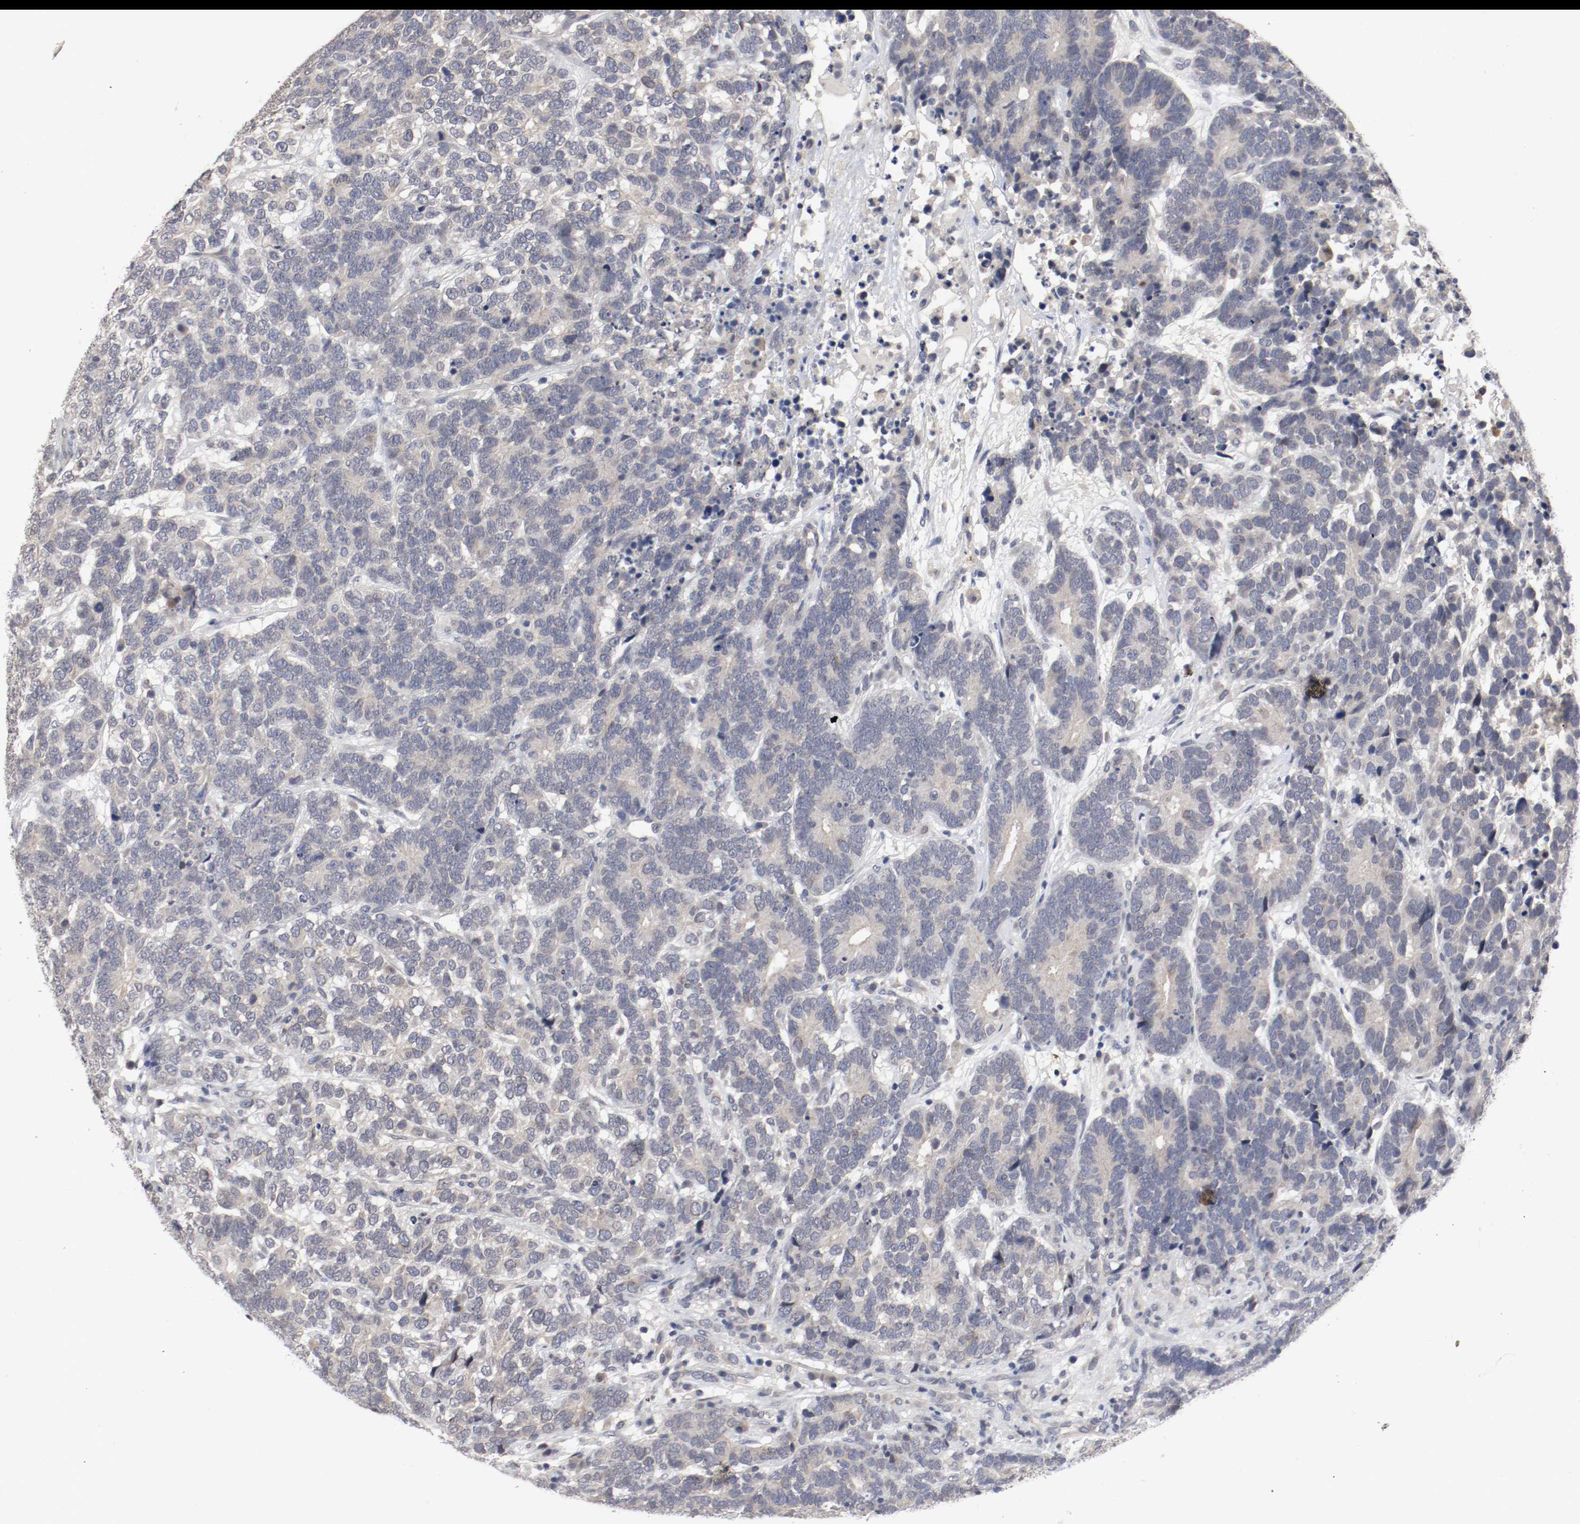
{"staining": {"intensity": "negative", "quantity": "none", "location": "none"}, "tissue": "testis cancer", "cell_type": "Tumor cells", "image_type": "cancer", "snomed": [{"axis": "morphology", "description": "Carcinoma, Embryonal, NOS"}, {"axis": "topography", "description": "Testis"}], "caption": "This is a histopathology image of immunohistochemistry (IHC) staining of testis cancer (embryonal carcinoma), which shows no positivity in tumor cells.", "gene": "CEBPE", "patient": {"sex": "male", "age": 26}}